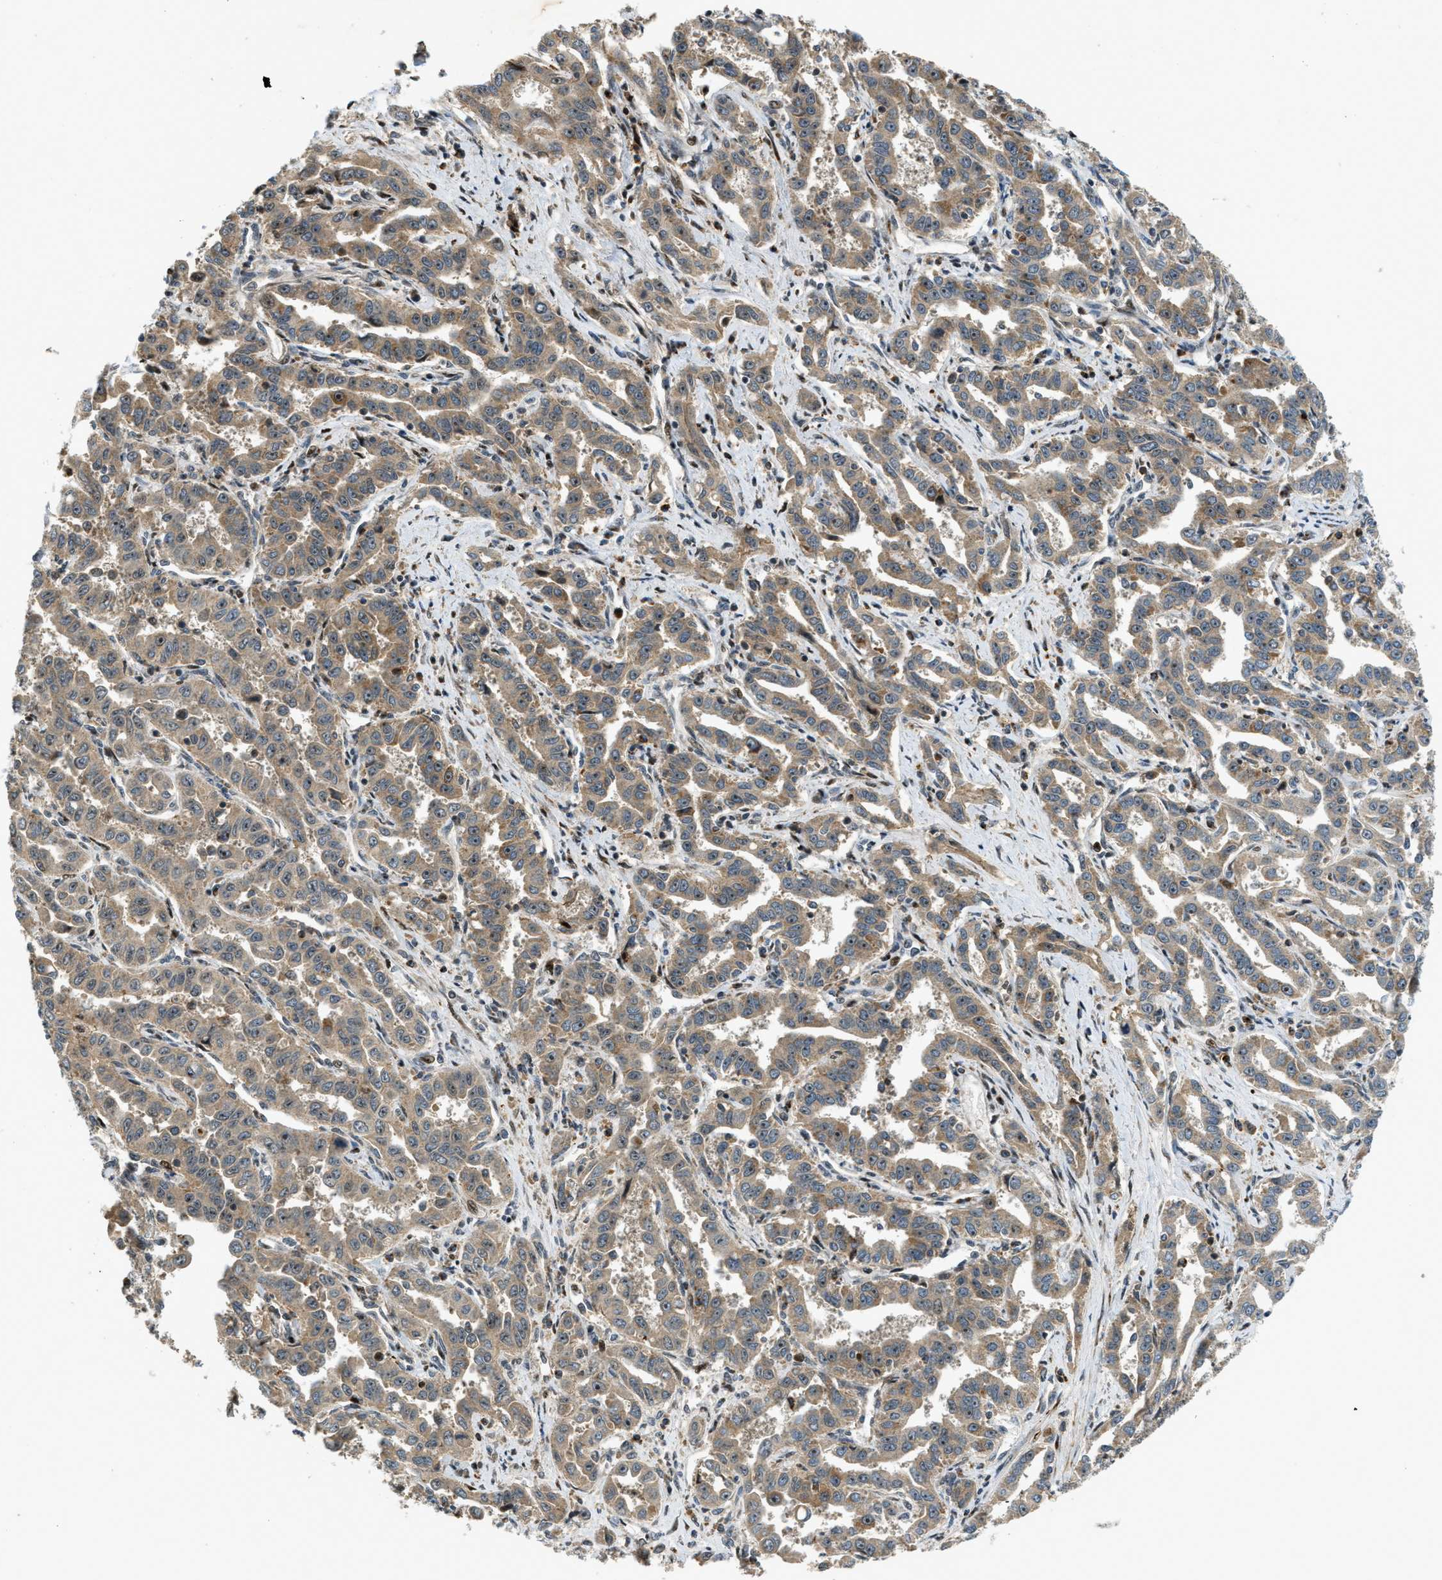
{"staining": {"intensity": "moderate", "quantity": ">75%", "location": "cytoplasmic/membranous"}, "tissue": "liver cancer", "cell_type": "Tumor cells", "image_type": "cancer", "snomed": [{"axis": "morphology", "description": "Cholangiocarcinoma"}, {"axis": "topography", "description": "Liver"}], "caption": "The photomicrograph exhibits a brown stain indicating the presence of a protein in the cytoplasmic/membranous of tumor cells in cholangiocarcinoma (liver). (DAB IHC with brightfield microscopy, high magnification).", "gene": "TRAPPC14", "patient": {"sex": "male", "age": 59}}